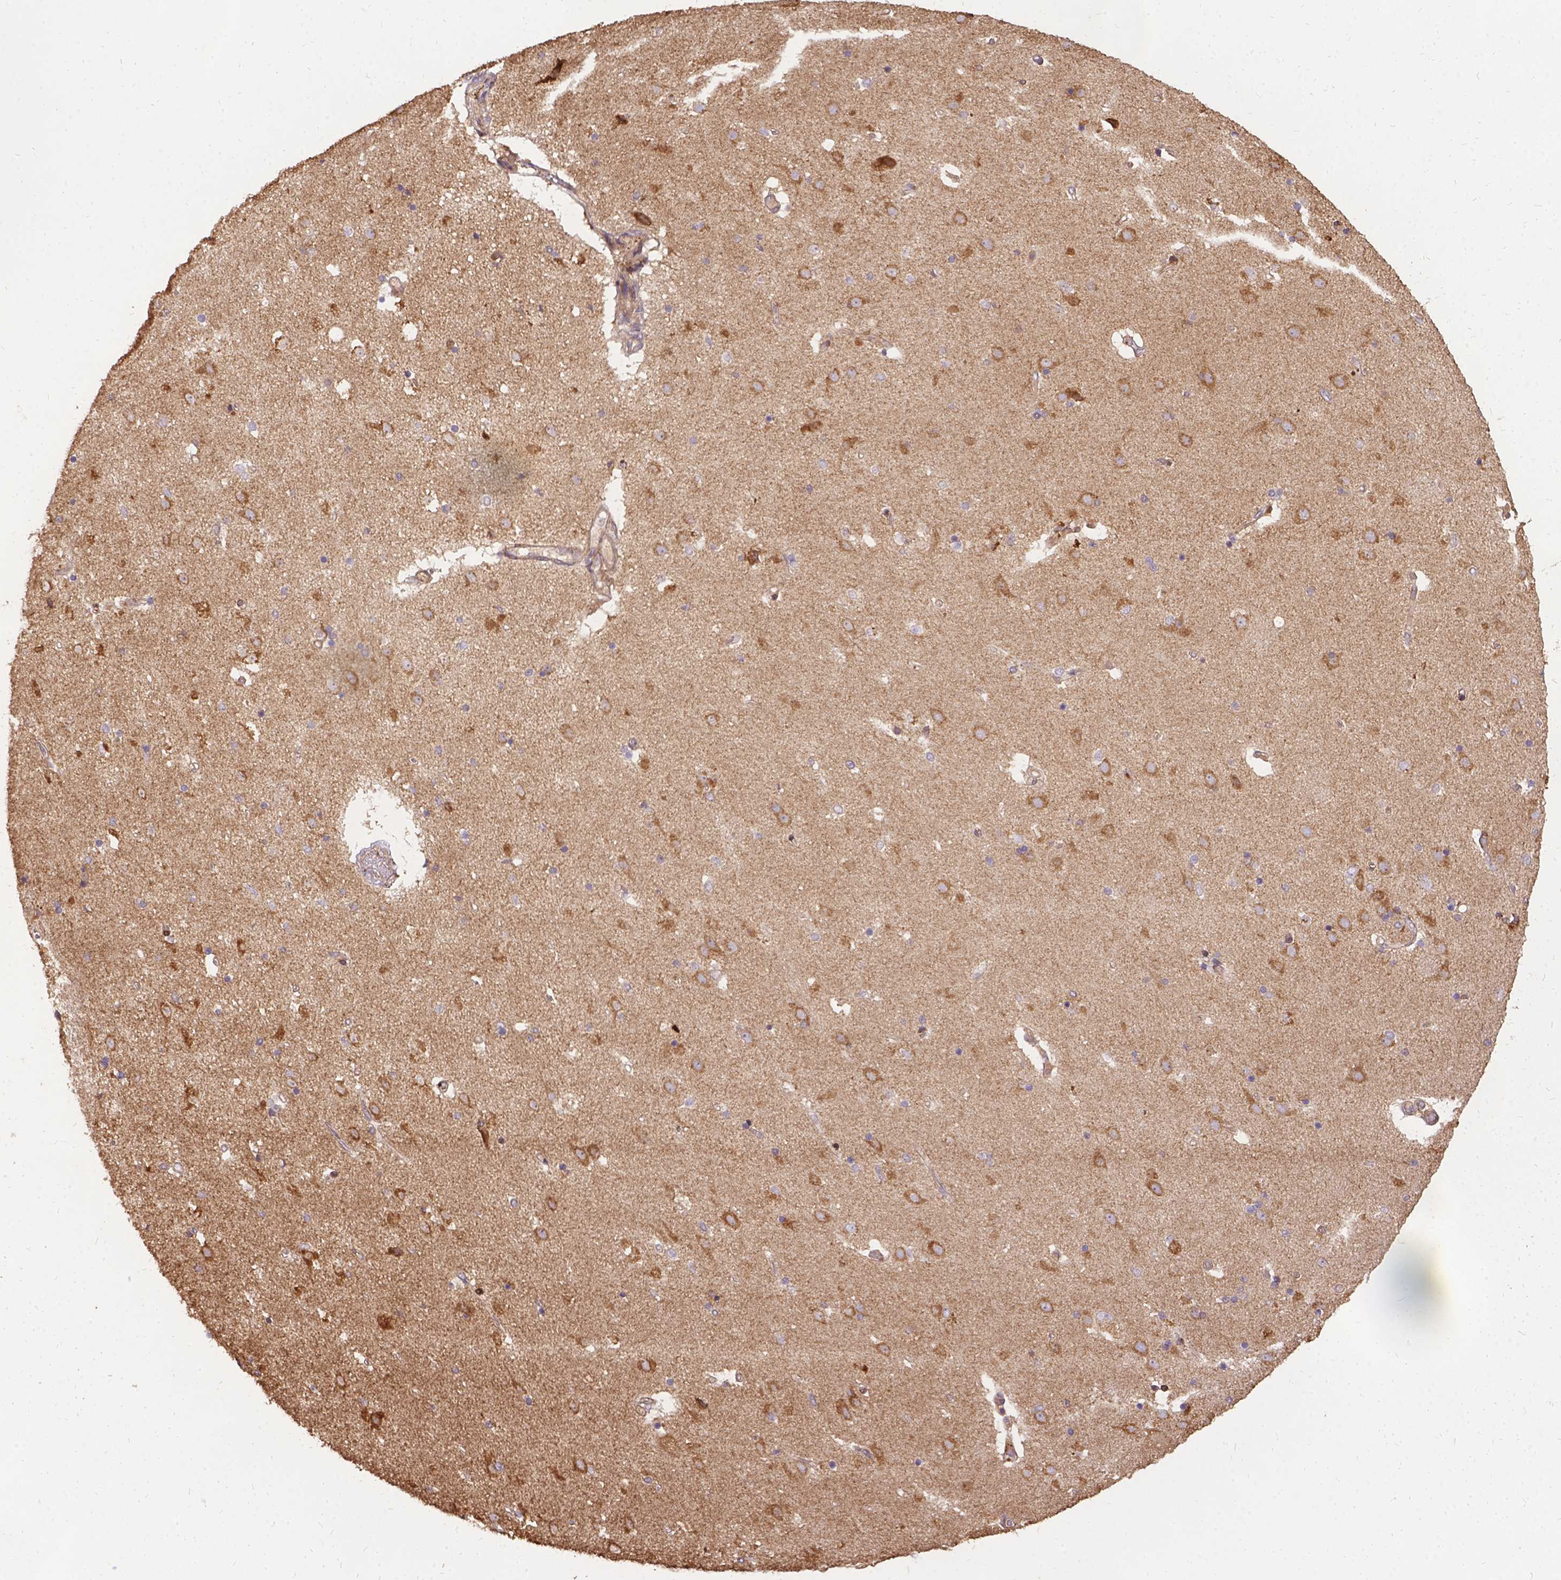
{"staining": {"intensity": "negative", "quantity": "none", "location": "none"}, "tissue": "caudate", "cell_type": "Glial cells", "image_type": "normal", "snomed": [{"axis": "morphology", "description": "Normal tissue, NOS"}, {"axis": "topography", "description": "Lateral ventricle wall"}], "caption": "The image demonstrates no staining of glial cells in unremarkable caudate.", "gene": "DENND6A", "patient": {"sex": "female", "age": 71}}